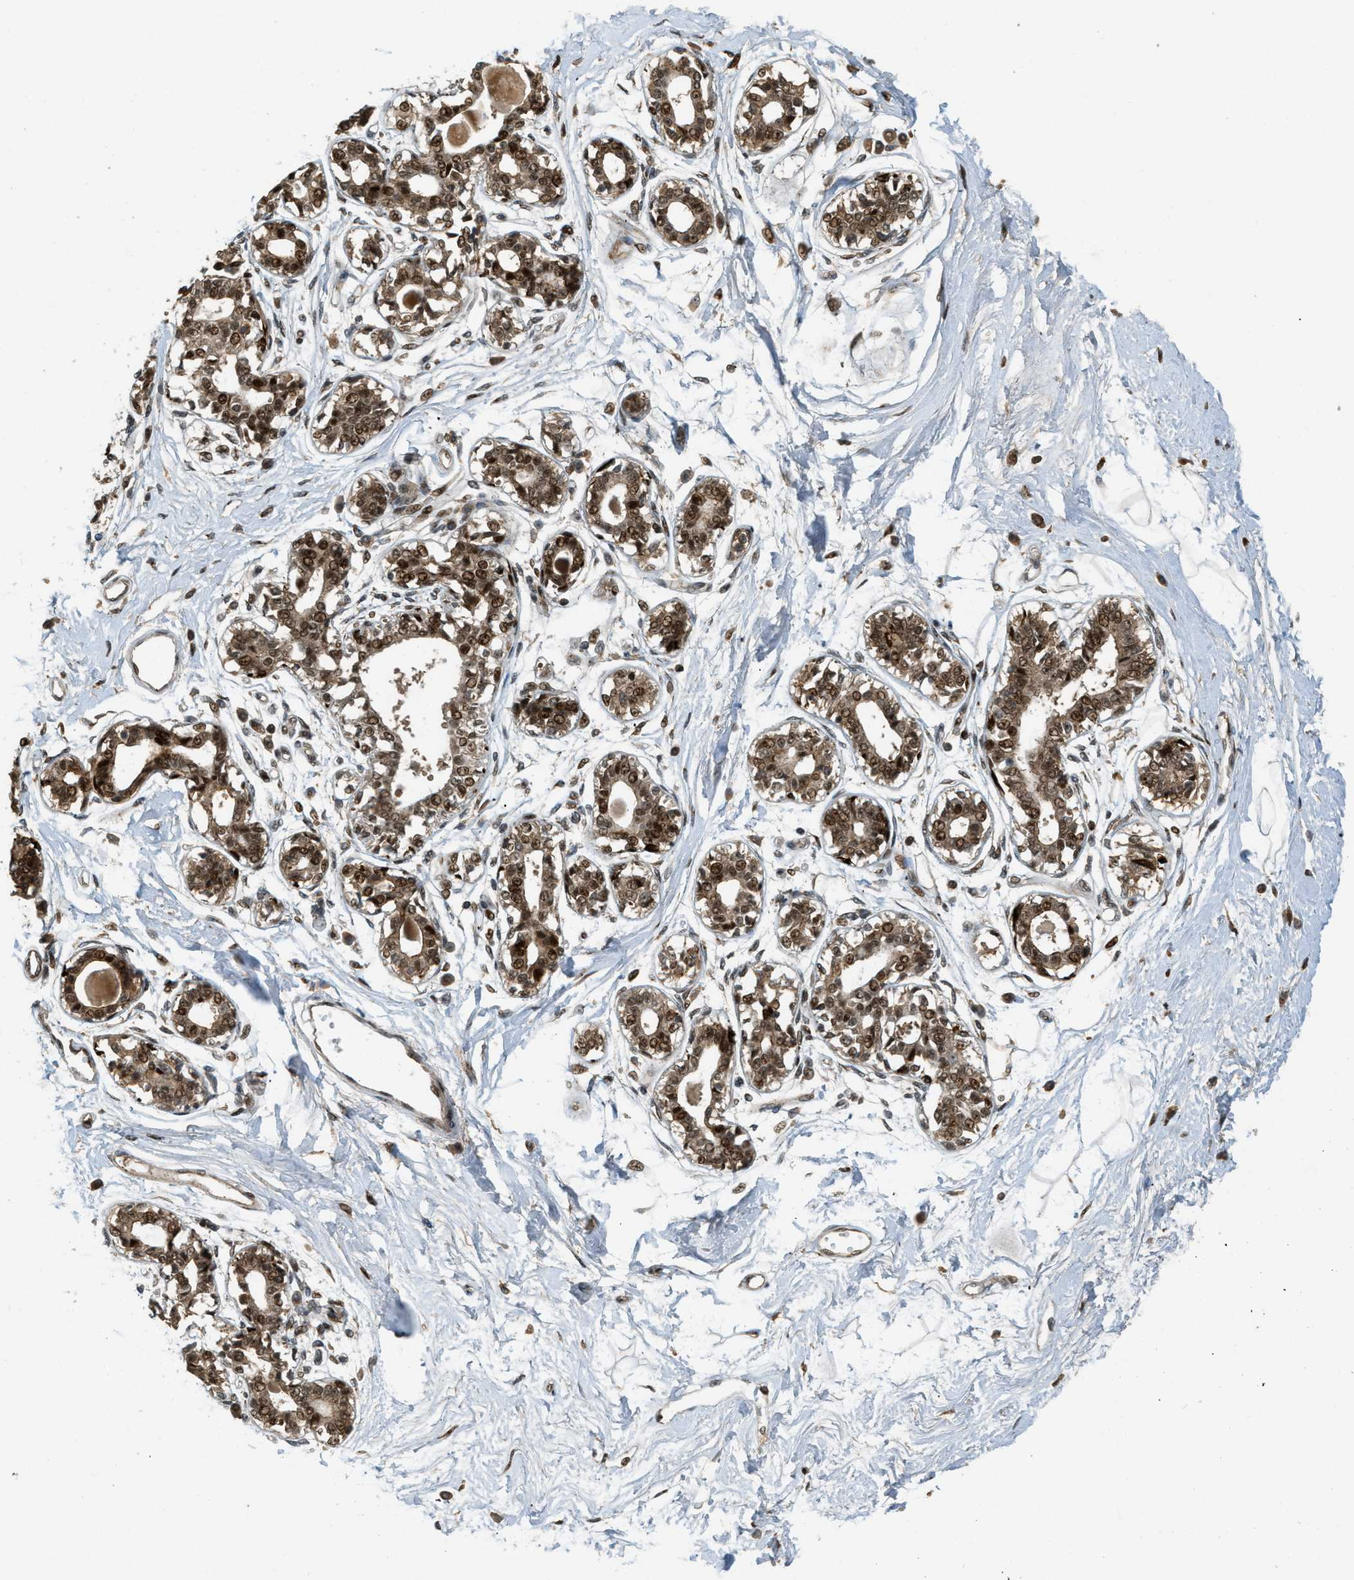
{"staining": {"intensity": "weak", "quantity": ">75%", "location": "cytoplasmic/membranous"}, "tissue": "breast", "cell_type": "Adipocytes", "image_type": "normal", "snomed": [{"axis": "morphology", "description": "Normal tissue, NOS"}, {"axis": "topography", "description": "Breast"}], "caption": "Immunohistochemical staining of benign breast demonstrates >75% levels of weak cytoplasmic/membranous protein staining in approximately >75% of adipocytes.", "gene": "TRAPPC14", "patient": {"sex": "female", "age": 45}}